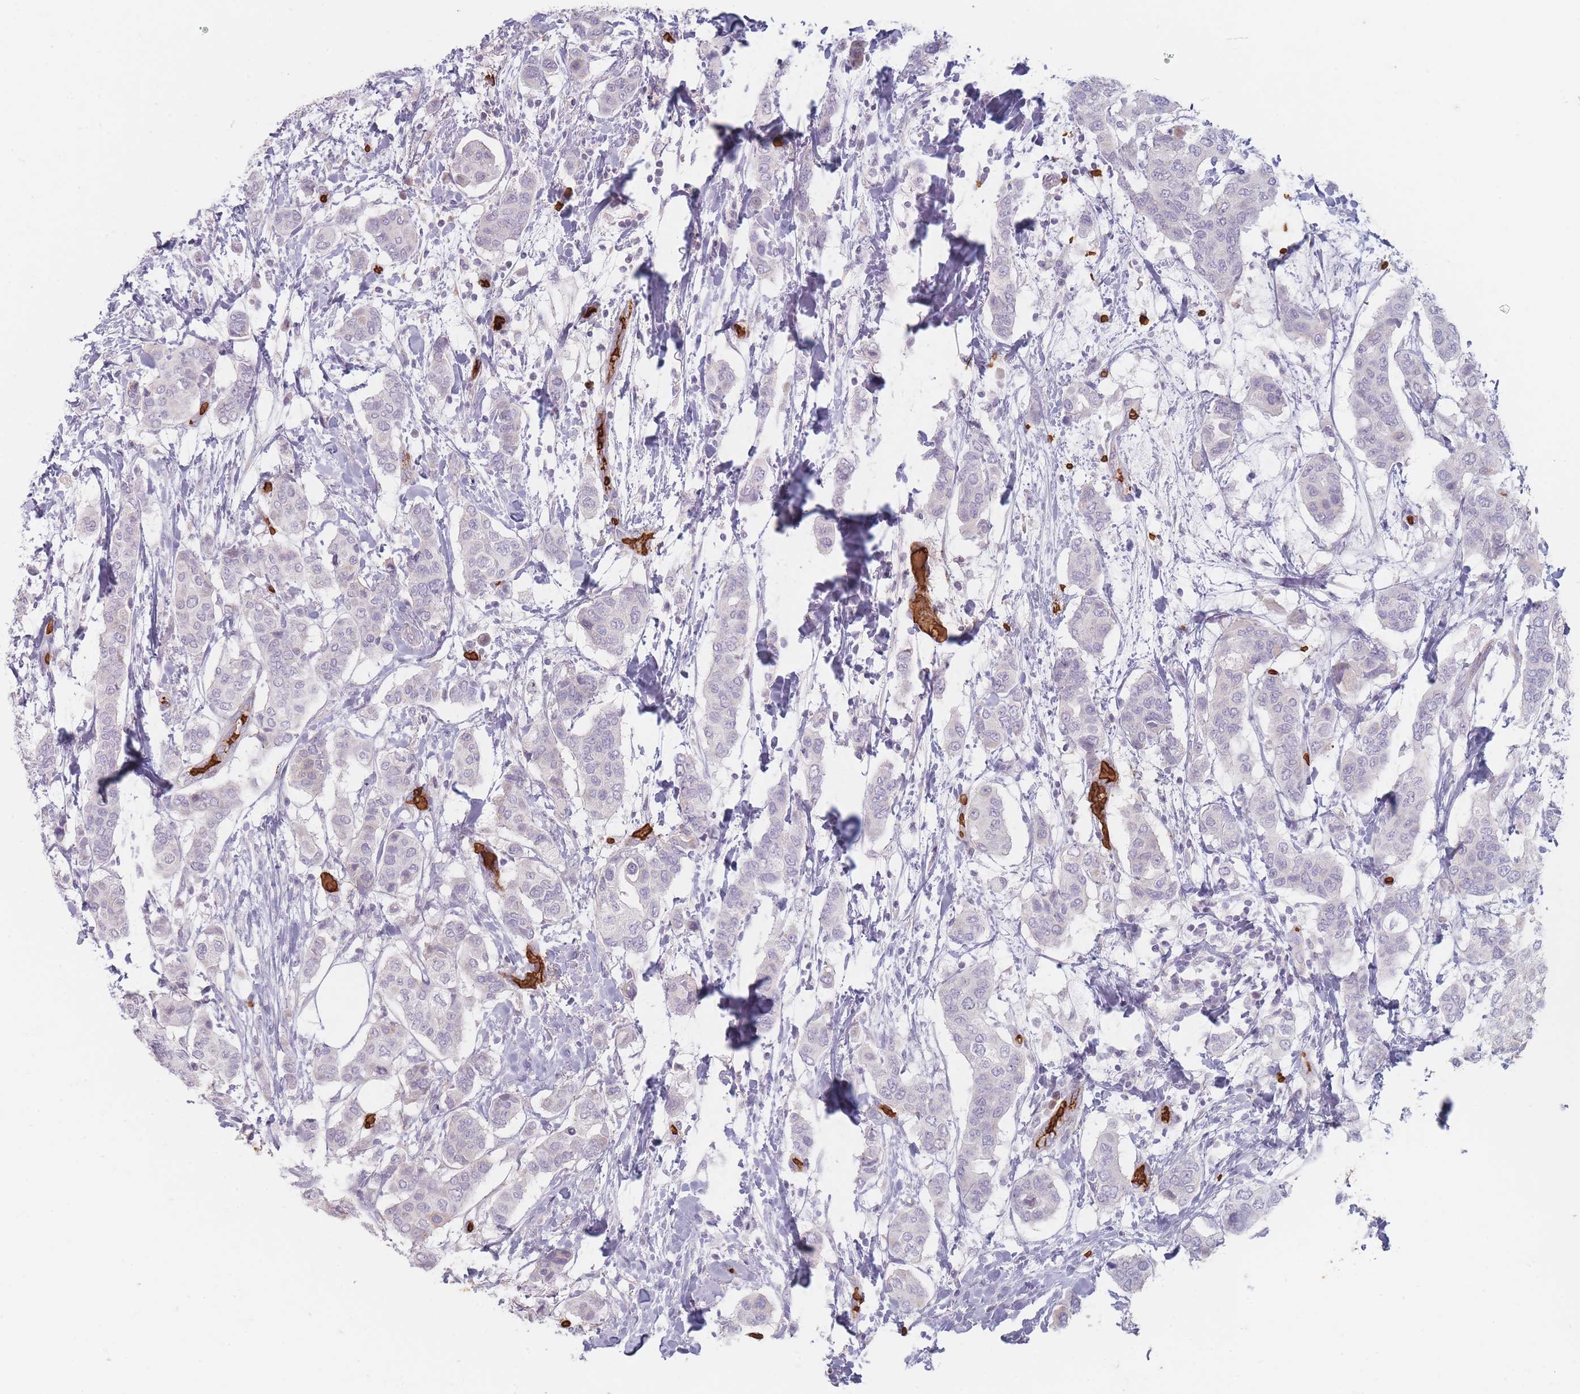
{"staining": {"intensity": "negative", "quantity": "none", "location": "none"}, "tissue": "breast cancer", "cell_type": "Tumor cells", "image_type": "cancer", "snomed": [{"axis": "morphology", "description": "Lobular carcinoma"}, {"axis": "topography", "description": "Breast"}], "caption": "The IHC image has no significant staining in tumor cells of lobular carcinoma (breast) tissue. (DAB immunohistochemistry (IHC) with hematoxylin counter stain).", "gene": "SLC2A6", "patient": {"sex": "female", "age": 51}}